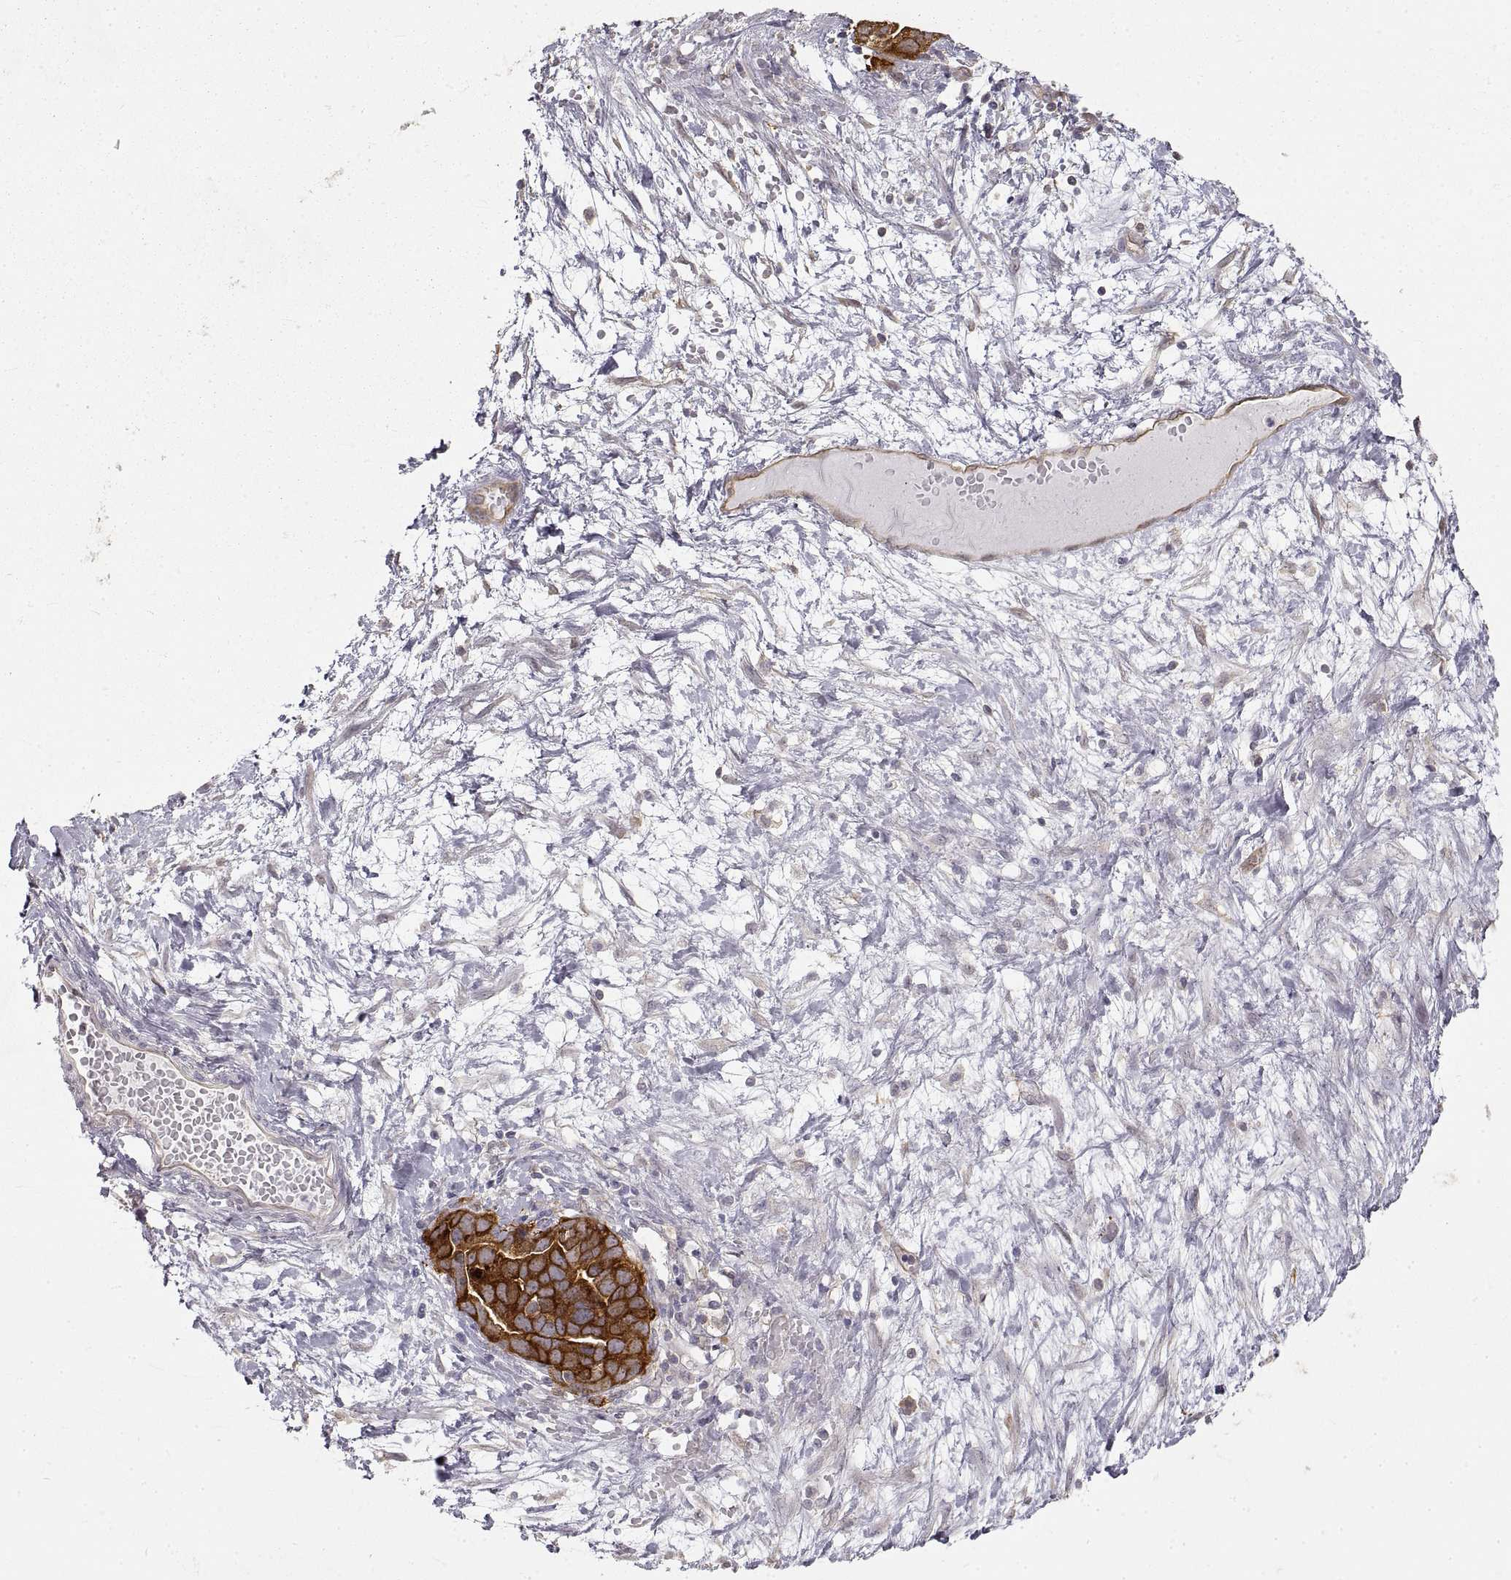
{"staining": {"intensity": "strong", "quantity": ">75%", "location": "cytoplasmic/membranous"}, "tissue": "ovarian cancer", "cell_type": "Tumor cells", "image_type": "cancer", "snomed": [{"axis": "morphology", "description": "Cystadenocarcinoma, serous, NOS"}, {"axis": "topography", "description": "Ovary"}], "caption": "Serous cystadenocarcinoma (ovarian) stained for a protein shows strong cytoplasmic/membranous positivity in tumor cells. The protein is stained brown, and the nuclei are stained in blue (DAB IHC with brightfield microscopy, high magnification).", "gene": "HSP90AB1", "patient": {"sex": "female", "age": 54}}